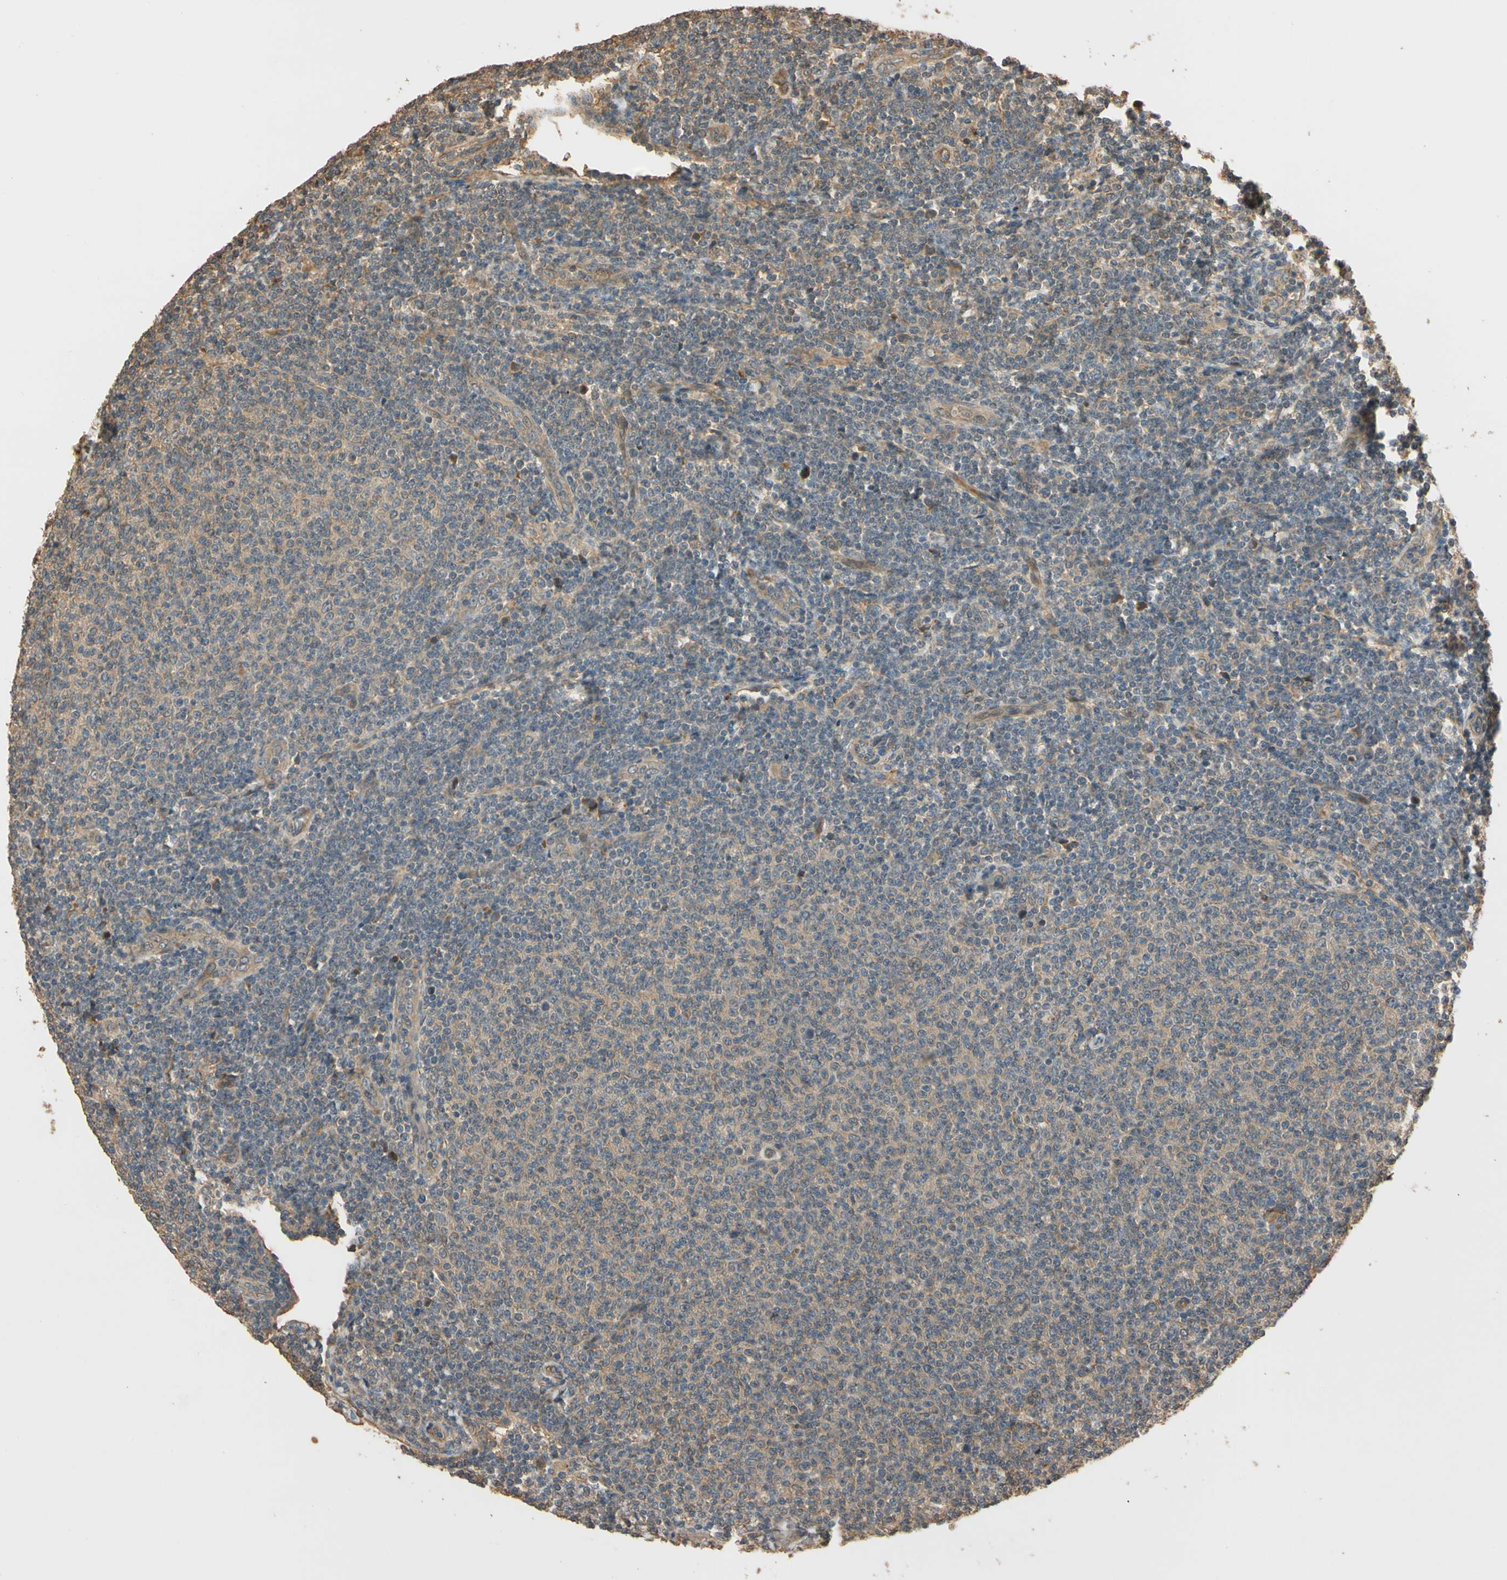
{"staining": {"intensity": "weak", "quantity": "25%-75%", "location": "cytoplasmic/membranous"}, "tissue": "lymphoma", "cell_type": "Tumor cells", "image_type": "cancer", "snomed": [{"axis": "morphology", "description": "Malignant lymphoma, non-Hodgkin's type, Low grade"}, {"axis": "topography", "description": "Lymph node"}], "caption": "IHC (DAB) staining of malignant lymphoma, non-Hodgkin's type (low-grade) demonstrates weak cytoplasmic/membranous protein staining in approximately 25%-75% of tumor cells. The protein of interest is shown in brown color, while the nuclei are stained blue.", "gene": "MGRN1", "patient": {"sex": "male", "age": 66}}